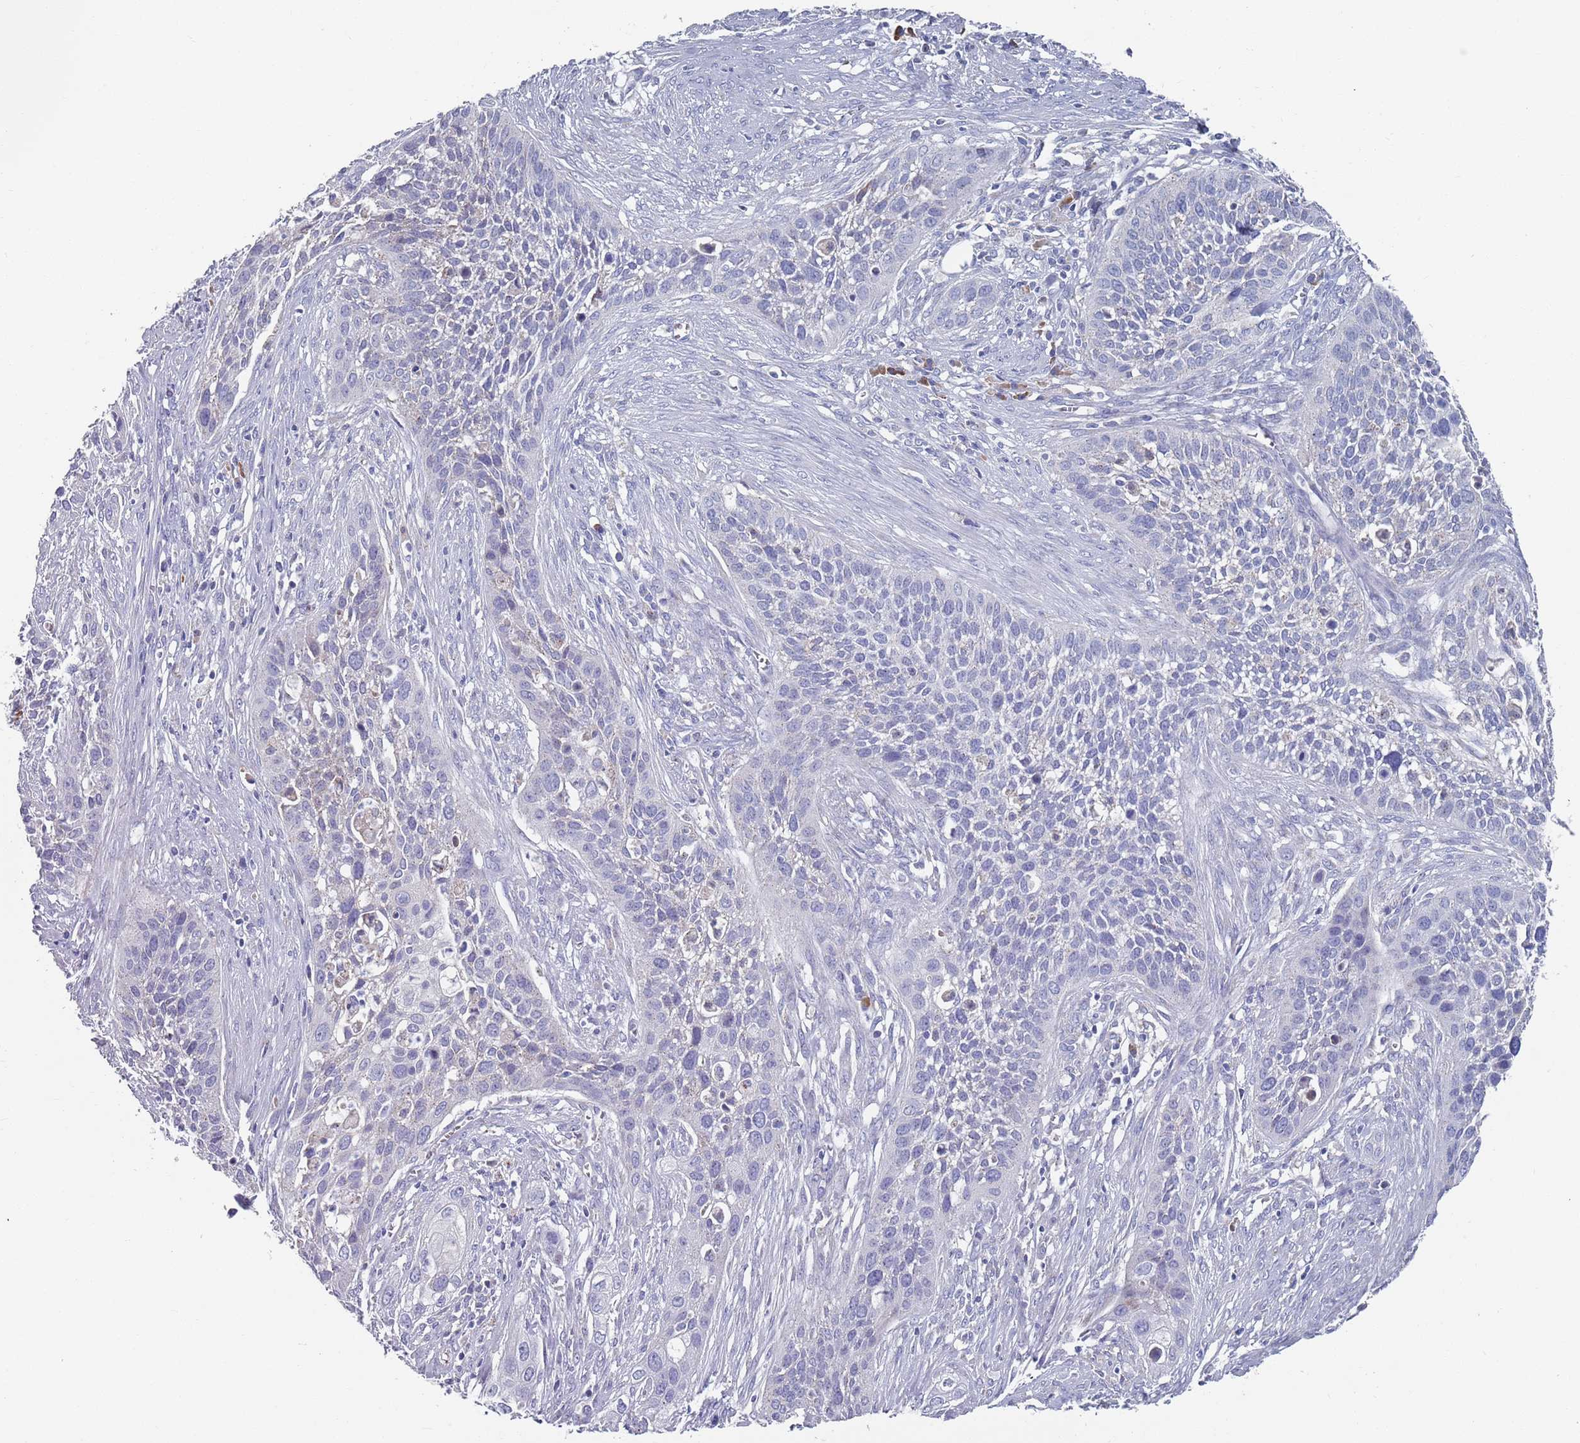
{"staining": {"intensity": "negative", "quantity": "none", "location": "none"}, "tissue": "cervical cancer", "cell_type": "Tumor cells", "image_type": "cancer", "snomed": [{"axis": "morphology", "description": "Squamous cell carcinoma, NOS"}, {"axis": "topography", "description": "Cervix"}], "caption": "Protein analysis of squamous cell carcinoma (cervical) displays no significant expression in tumor cells. (DAB immunohistochemistry (IHC) visualized using brightfield microscopy, high magnification).", "gene": "MAT1A", "patient": {"sex": "female", "age": 34}}